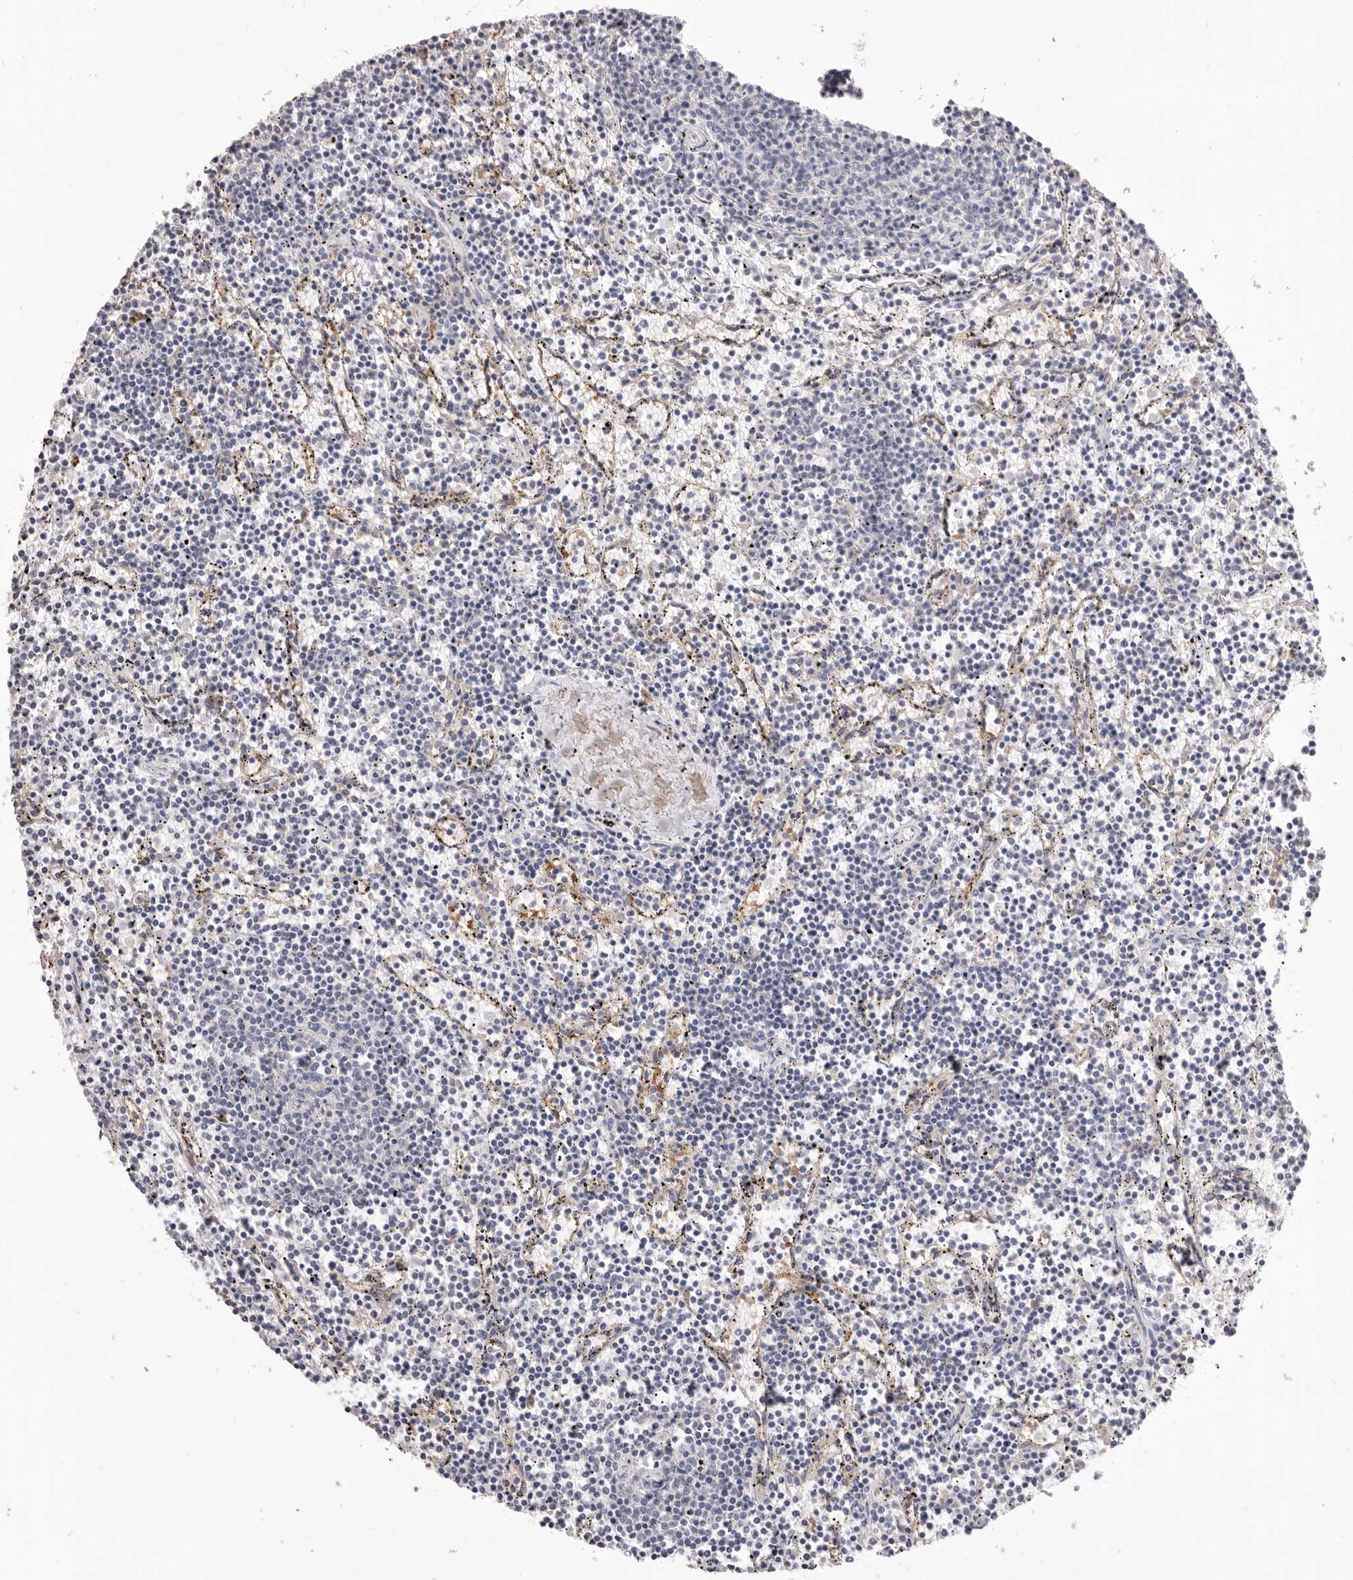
{"staining": {"intensity": "negative", "quantity": "none", "location": "none"}, "tissue": "lymphoma", "cell_type": "Tumor cells", "image_type": "cancer", "snomed": [{"axis": "morphology", "description": "Malignant lymphoma, non-Hodgkin's type, Low grade"}, {"axis": "topography", "description": "Spleen"}], "caption": "This photomicrograph is of low-grade malignant lymphoma, non-Hodgkin's type stained with immunohistochemistry to label a protein in brown with the nuclei are counter-stained blue. There is no expression in tumor cells.", "gene": "HCAR2", "patient": {"sex": "female", "age": 50}}